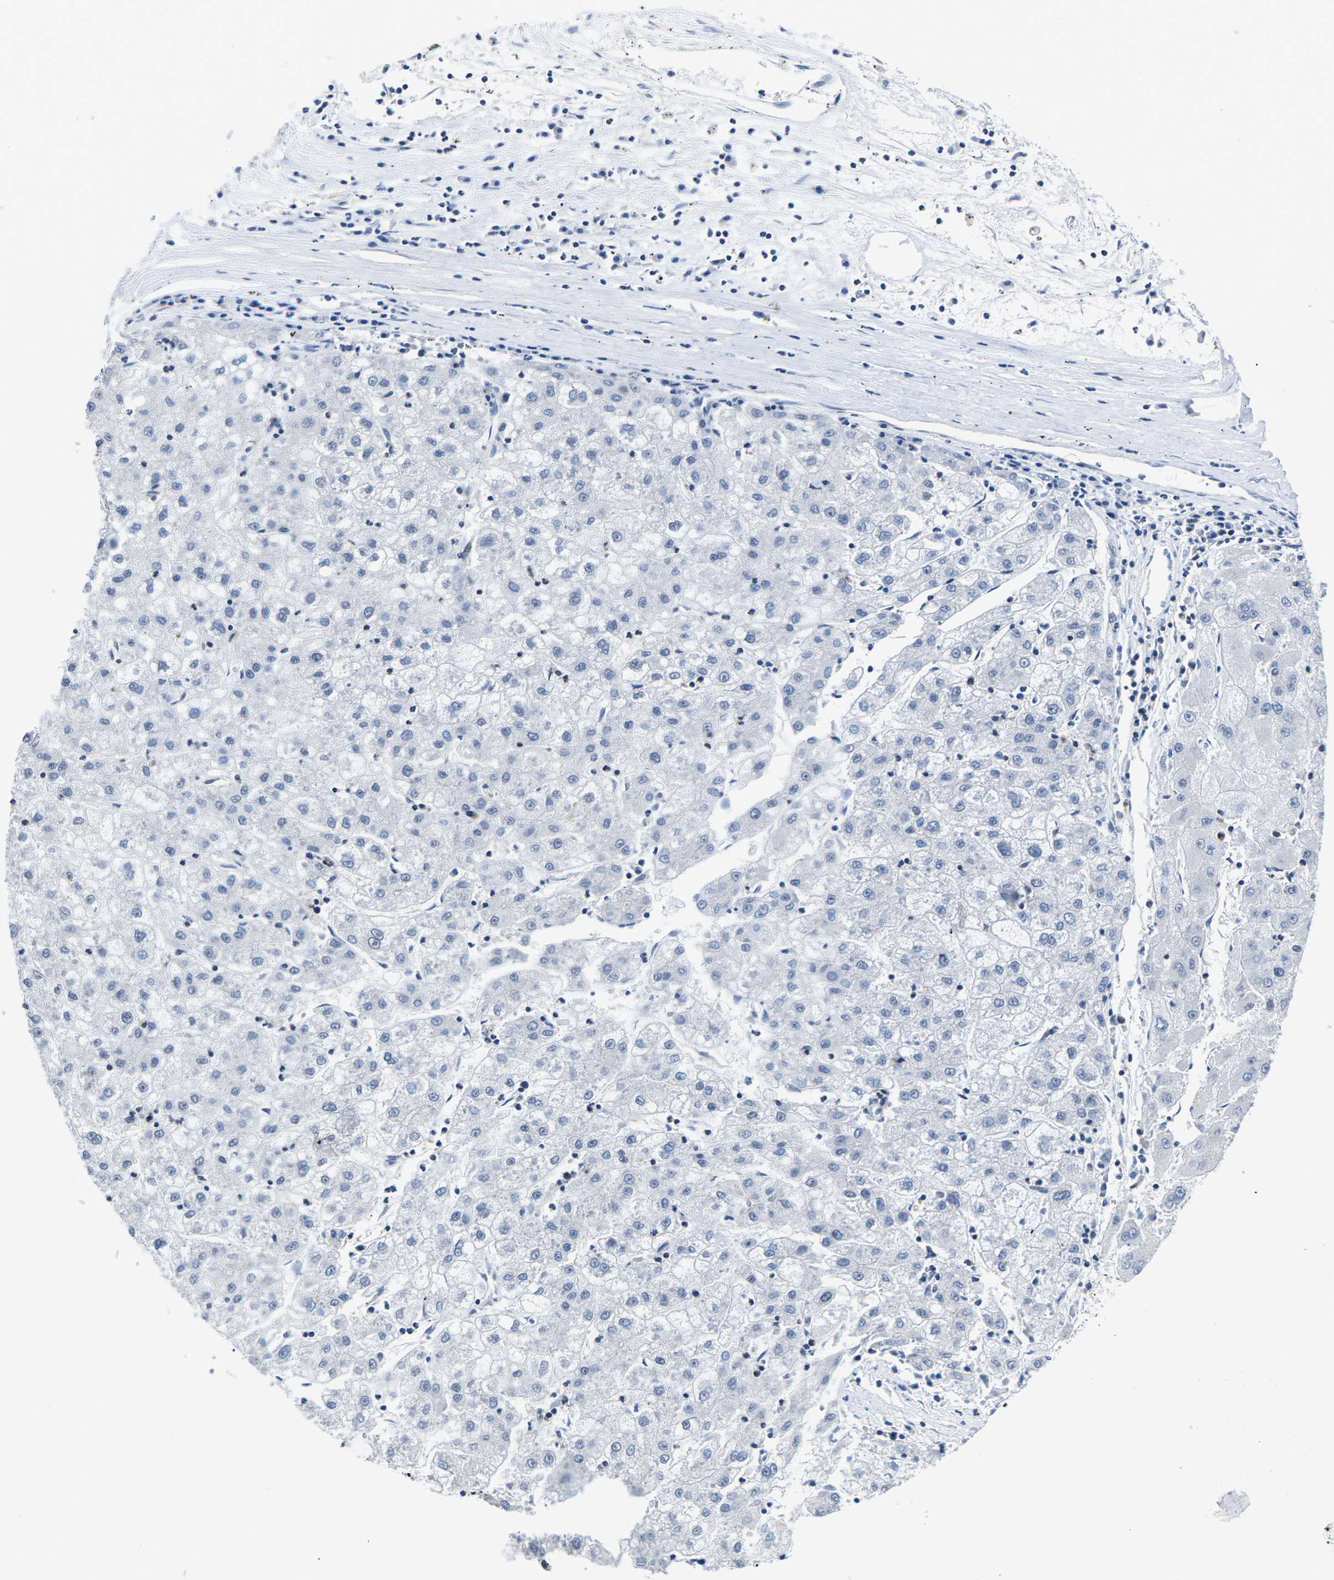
{"staining": {"intensity": "negative", "quantity": "none", "location": "none"}, "tissue": "liver cancer", "cell_type": "Tumor cells", "image_type": "cancer", "snomed": [{"axis": "morphology", "description": "Carcinoma, Hepatocellular, NOS"}, {"axis": "topography", "description": "Liver"}], "caption": "High power microscopy micrograph of an immunohistochemistry micrograph of liver cancer, revealing no significant staining in tumor cells.", "gene": "NSRP1", "patient": {"sex": "male", "age": 72}}